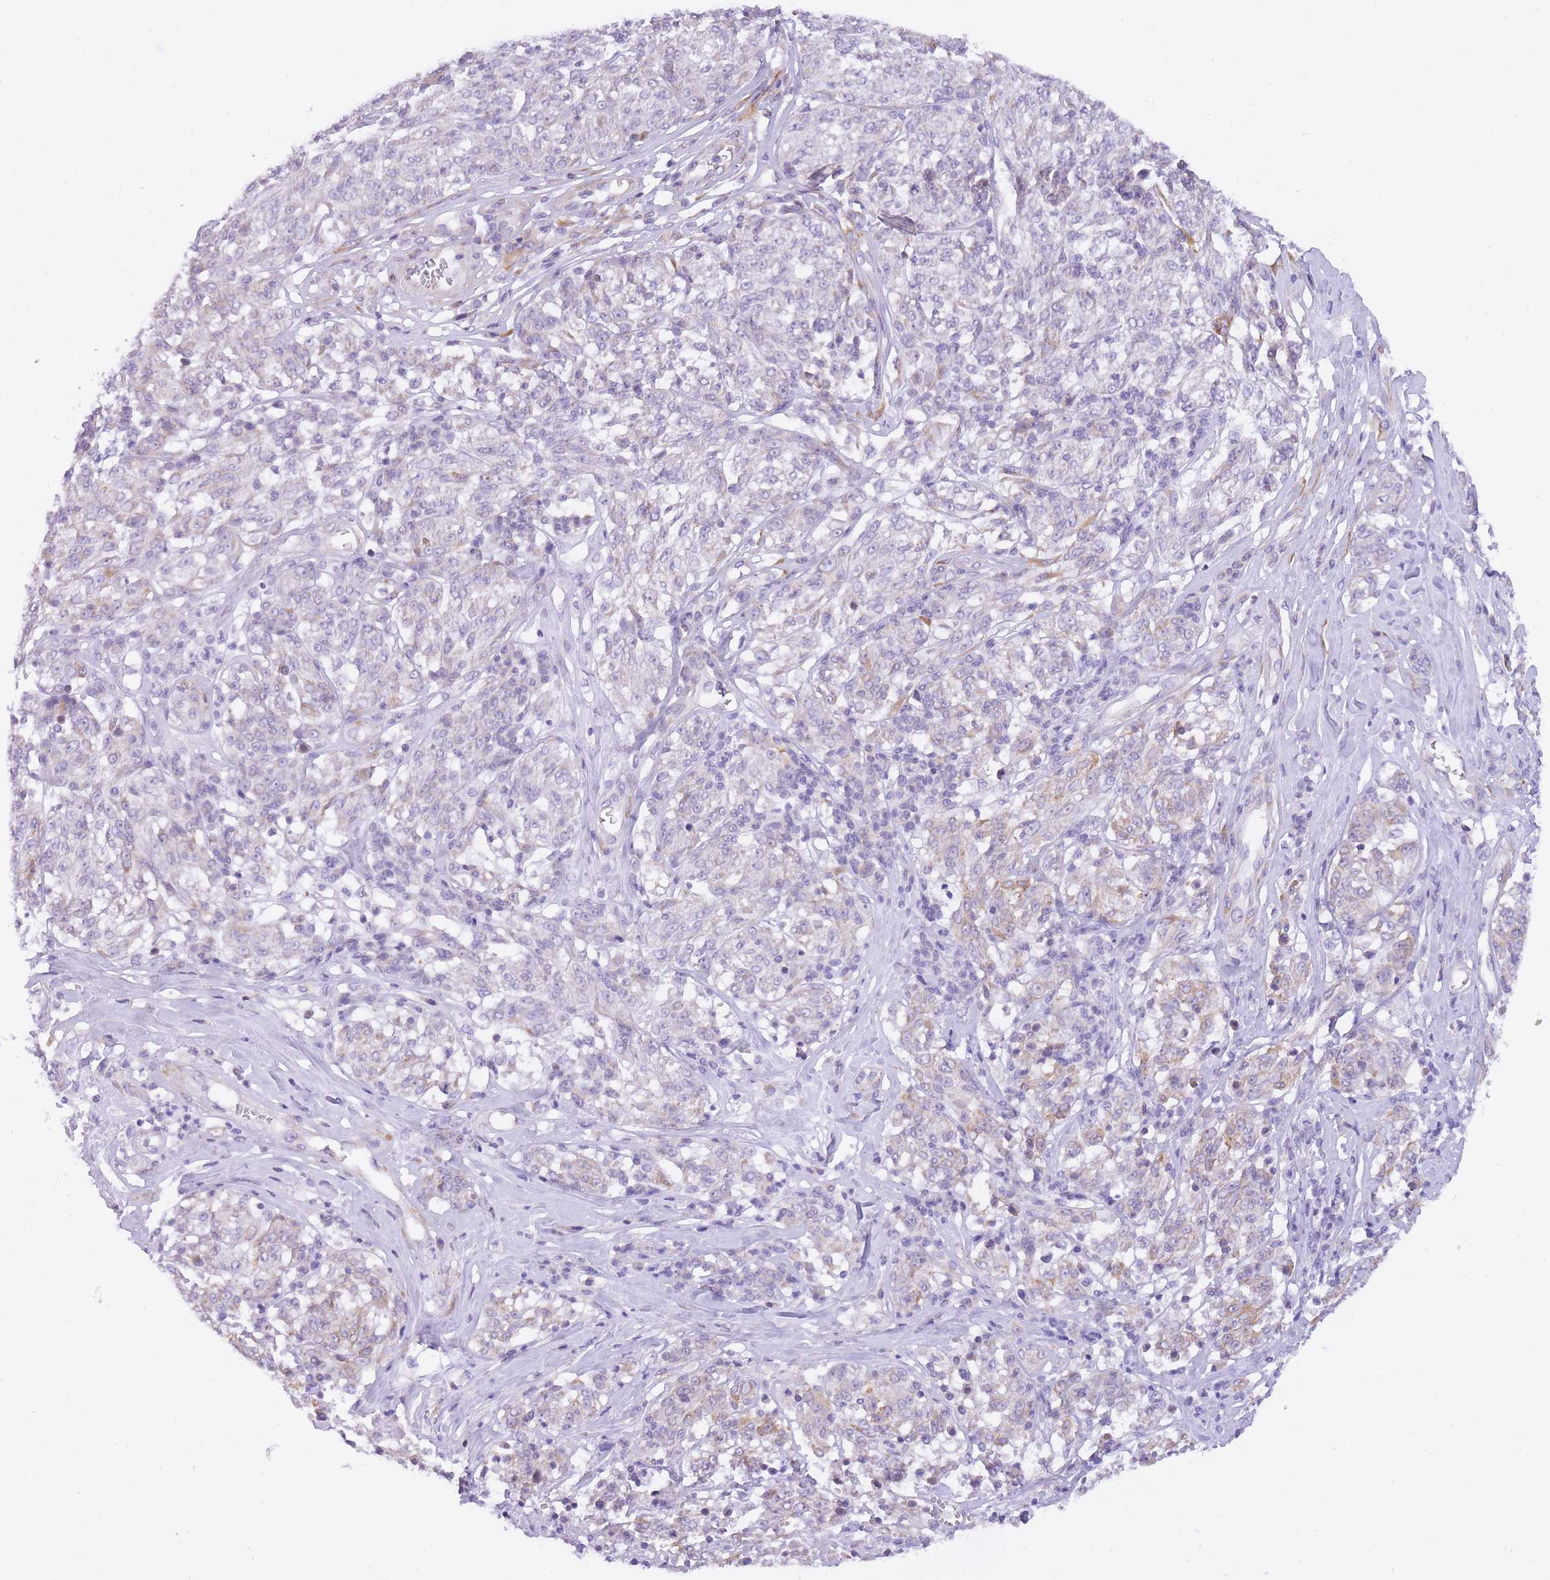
{"staining": {"intensity": "negative", "quantity": "none", "location": "none"}, "tissue": "melanoma", "cell_type": "Tumor cells", "image_type": "cancer", "snomed": [{"axis": "morphology", "description": "Malignant melanoma, NOS"}, {"axis": "topography", "description": "Skin"}], "caption": "IHC of human melanoma displays no expression in tumor cells.", "gene": "TOPAZ1", "patient": {"sex": "female", "age": 63}}